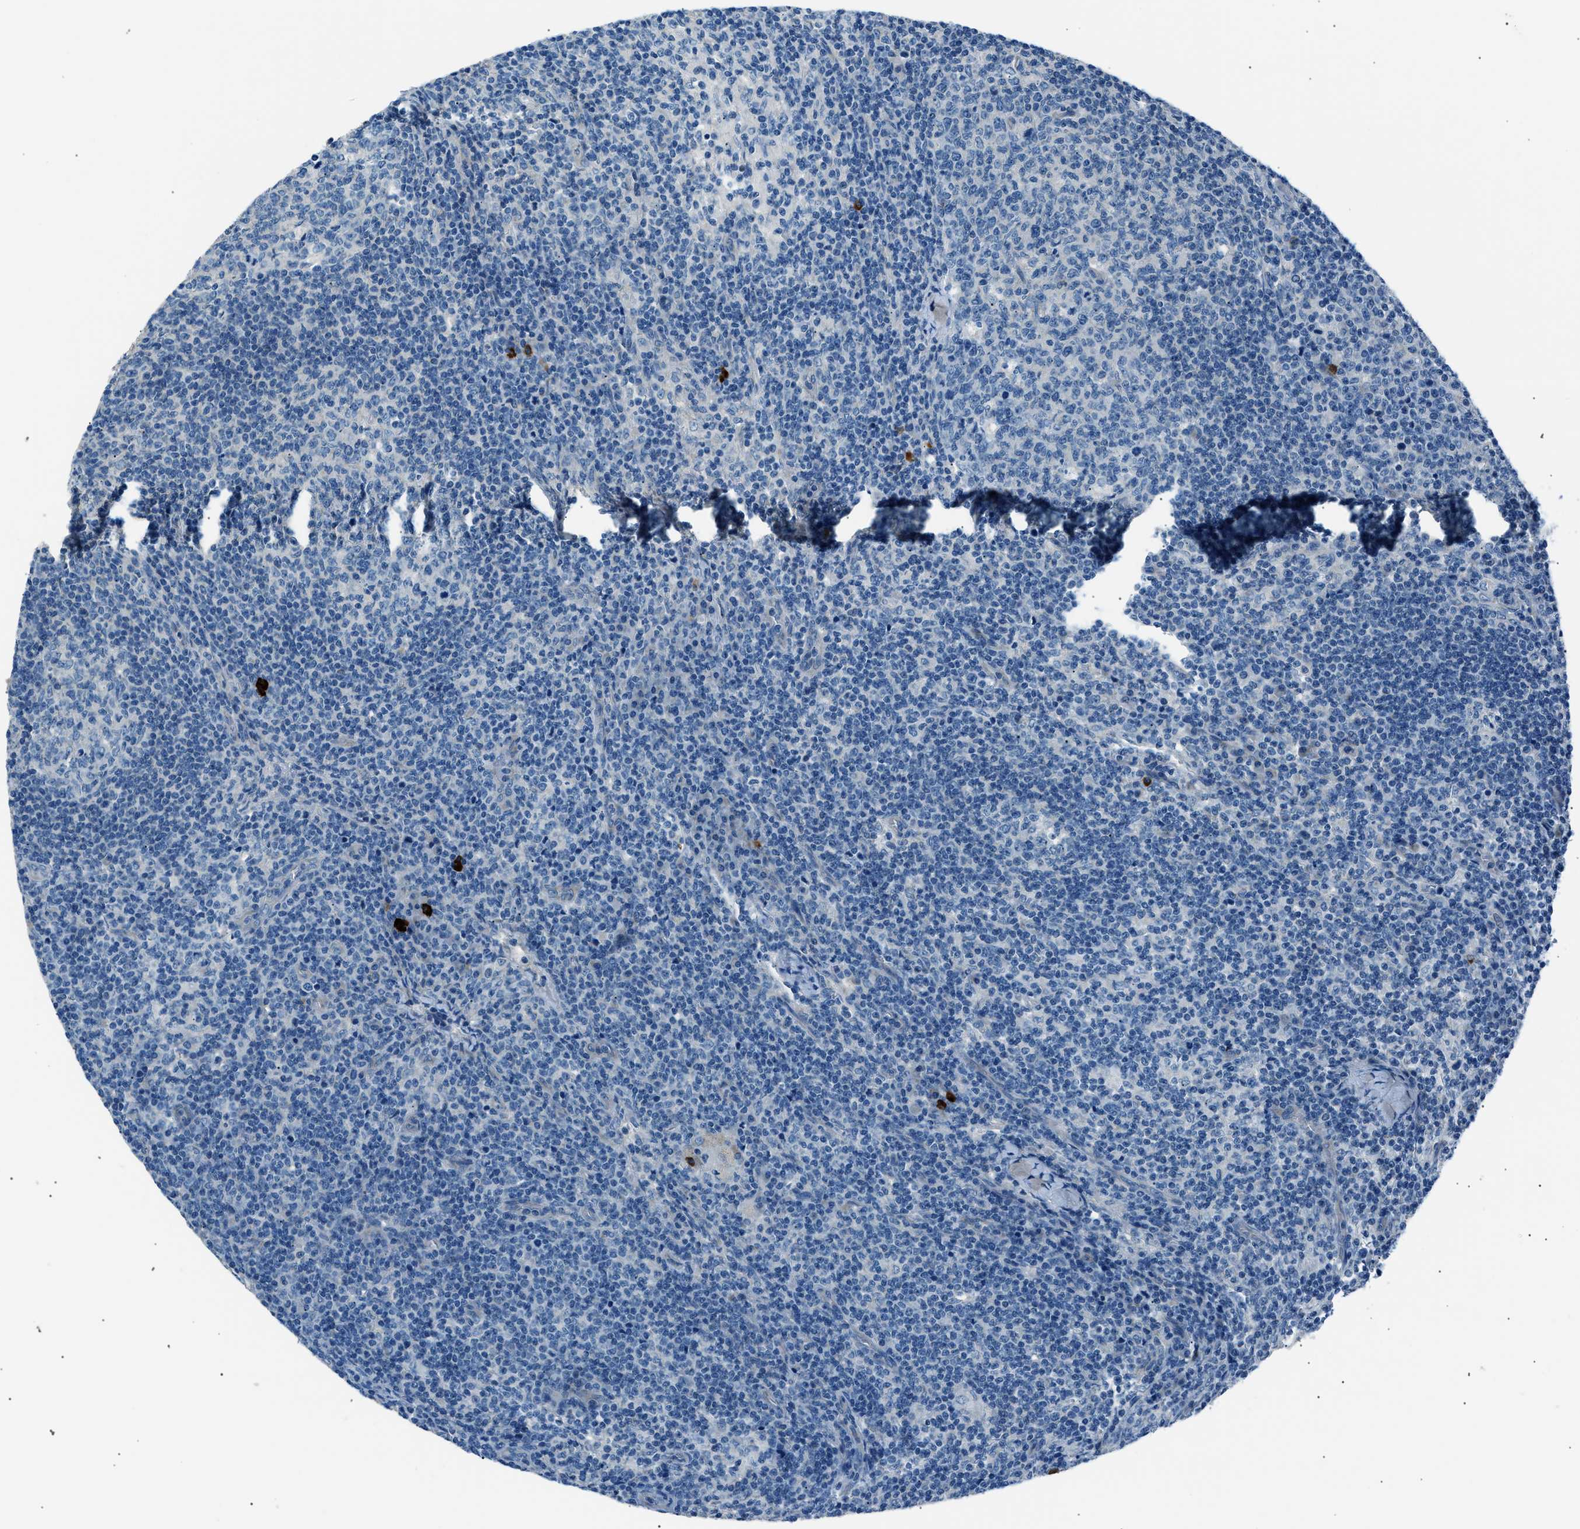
{"staining": {"intensity": "negative", "quantity": "none", "location": "none"}, "tissue": "lymph node", "cell_type": "Germinal center cells", "image_type": "normal", "snomed": [{"axis": "morphology", "description": "Normal tissue, NOS"}, {"axis": "morphology", "description": "Inflammation, NOS"}, {"axis": "topography", "description": "Lymph node"}], "caption": "This image is of benign lymph node stained with IHC to label a protein in brown with the nuclei are counter-stained blue. There is no expression in germinal center cells. (Stains: DAB IHC with hematoxylin counter stain, Microscopy: brightfield microscopy at high magnification).", "gene": "LRRC37B", "patient": {"sex": "male", "age": 55}}